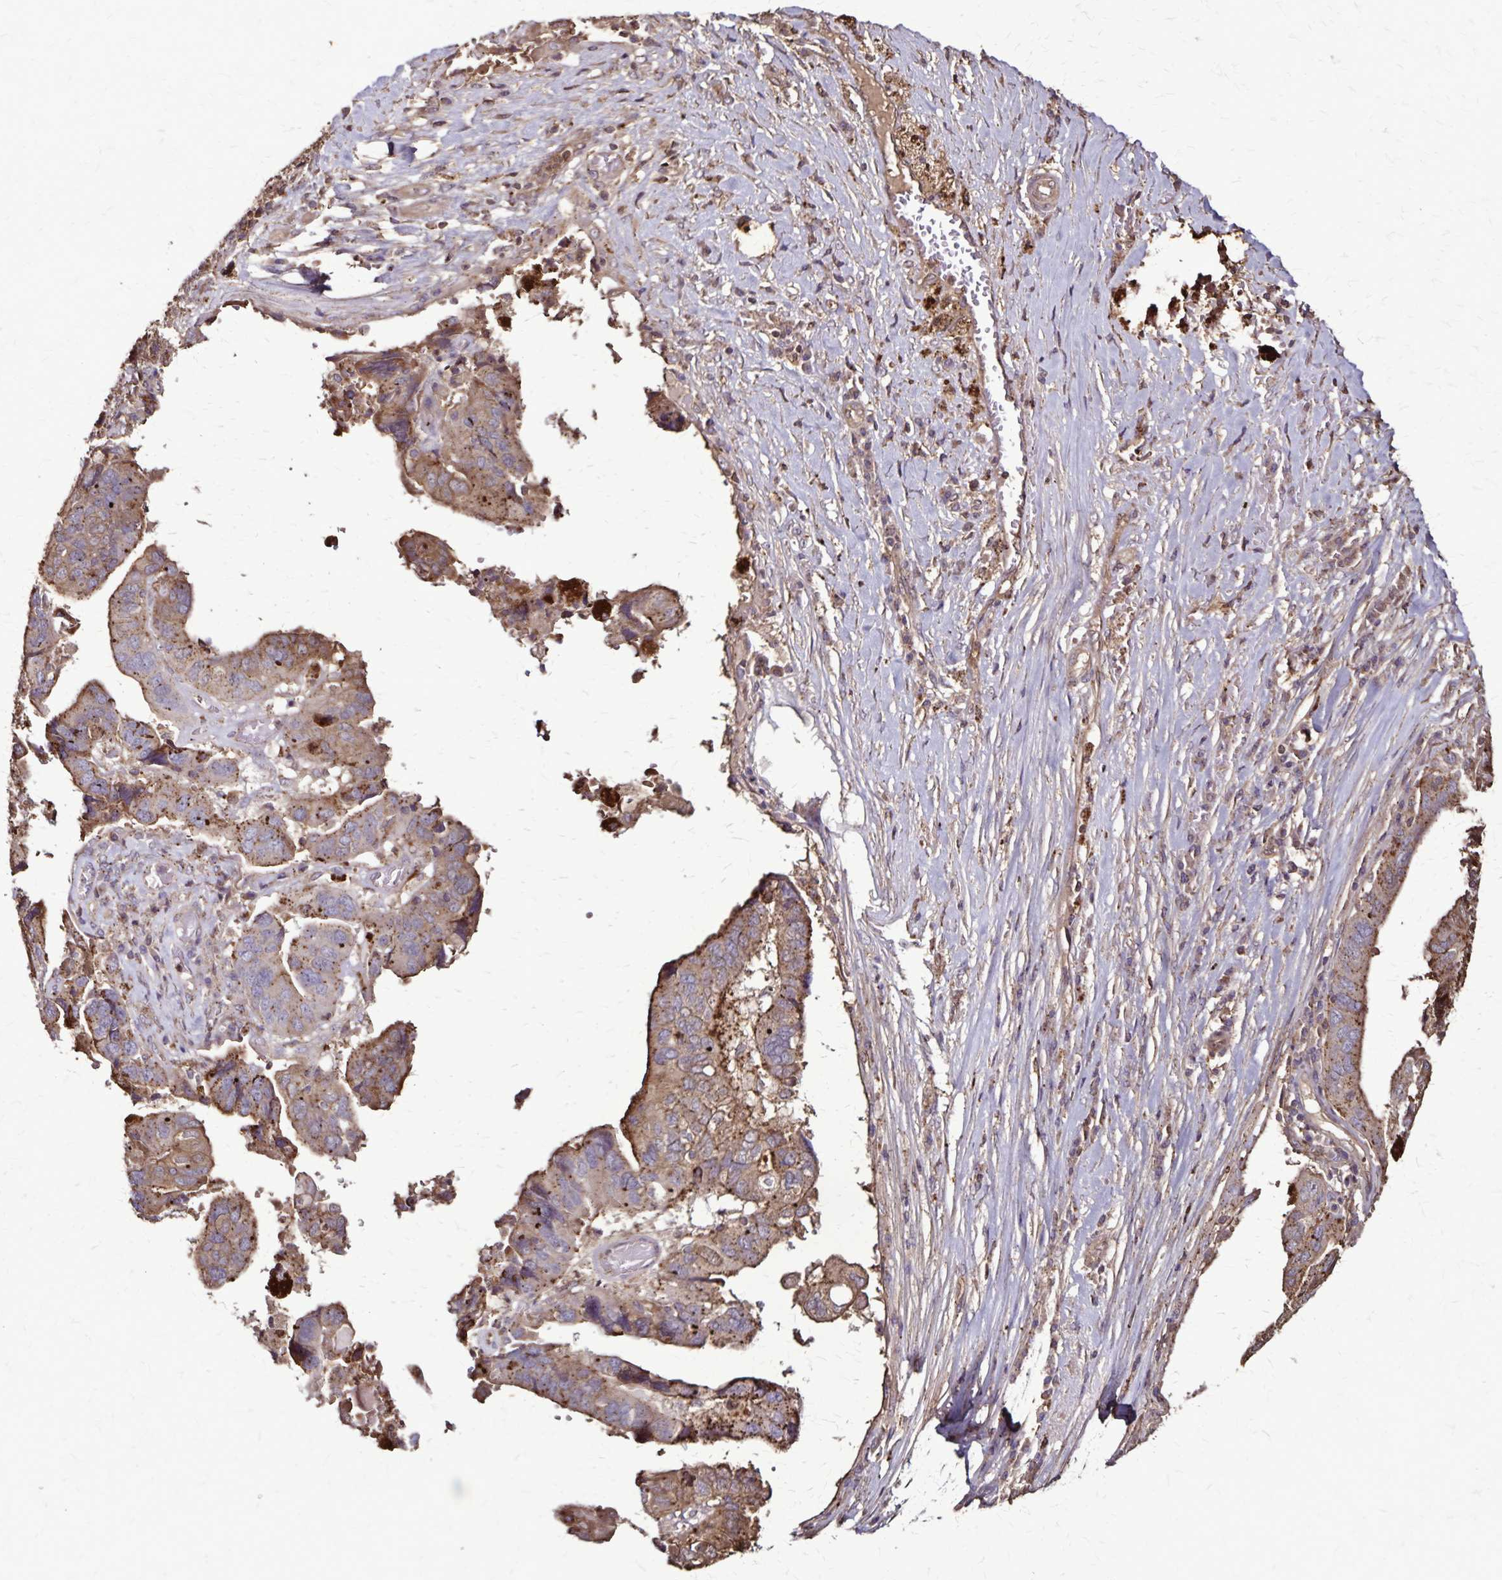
{"staining": {"intensity": "moderate", "quantity": "25%-75%", "location": "cytoplasmic/membranous"}, "tissue": "ovarian cancer", "cell_type": "Tumor cells", "image_type": "cancer", "snomed": [{"axis": "morphology", "description": "Cystadenocarcinoma, serous, NOS"}, {"axis": "topography", "description": "Ovary"}], "caption": "Human ovarian serous cystadenocarcinoma stained with a brown dye reveals moderate cytoplasmic/membranous positive positivity in approximately 25%-75% of tumor cells.", "gene": "CHMP1B", "patient": {"sex": "female", "age": 79}}